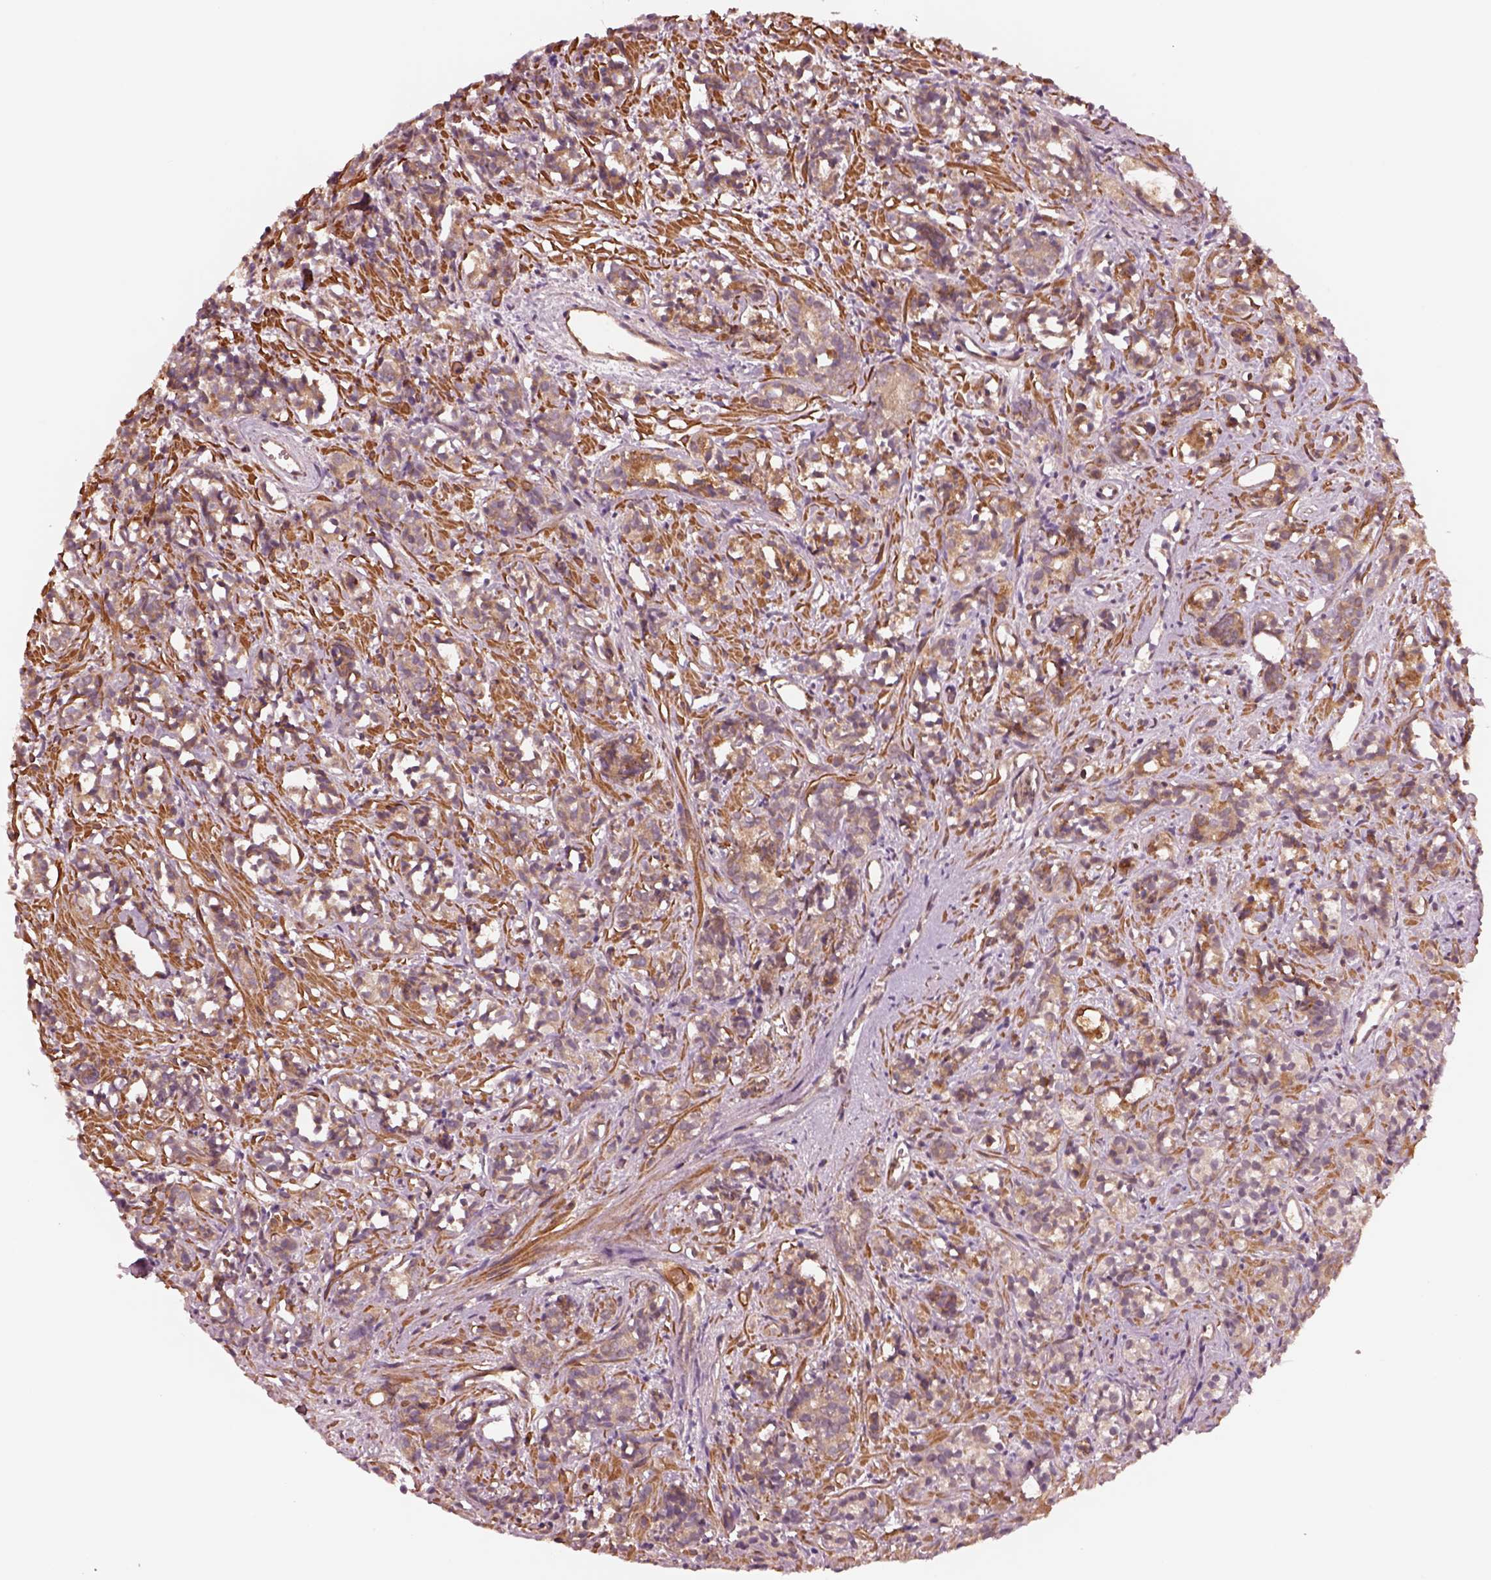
{"staining": {"intensity": "weak", "quantity": "25%-75%", "location": "cytoplasmic/membranous"}, "tissue": "prostate cancer", "cell_type": "Tumor cells", "image_type": "cancer", "snomed": [{"axis": "morphology", "description": "Adenocarcinoma, High grade"}, {"axis": "topography", "description": "Prostate"}], "caption": "Protein analysis of prostate high-grade adenocarcinoma tissue displays weak cytoplasmic/membranous positivity in about 25%-75% of tumor cells.", "gene": "ASCC2", "patient": {"sex": "male", "age": 84}}